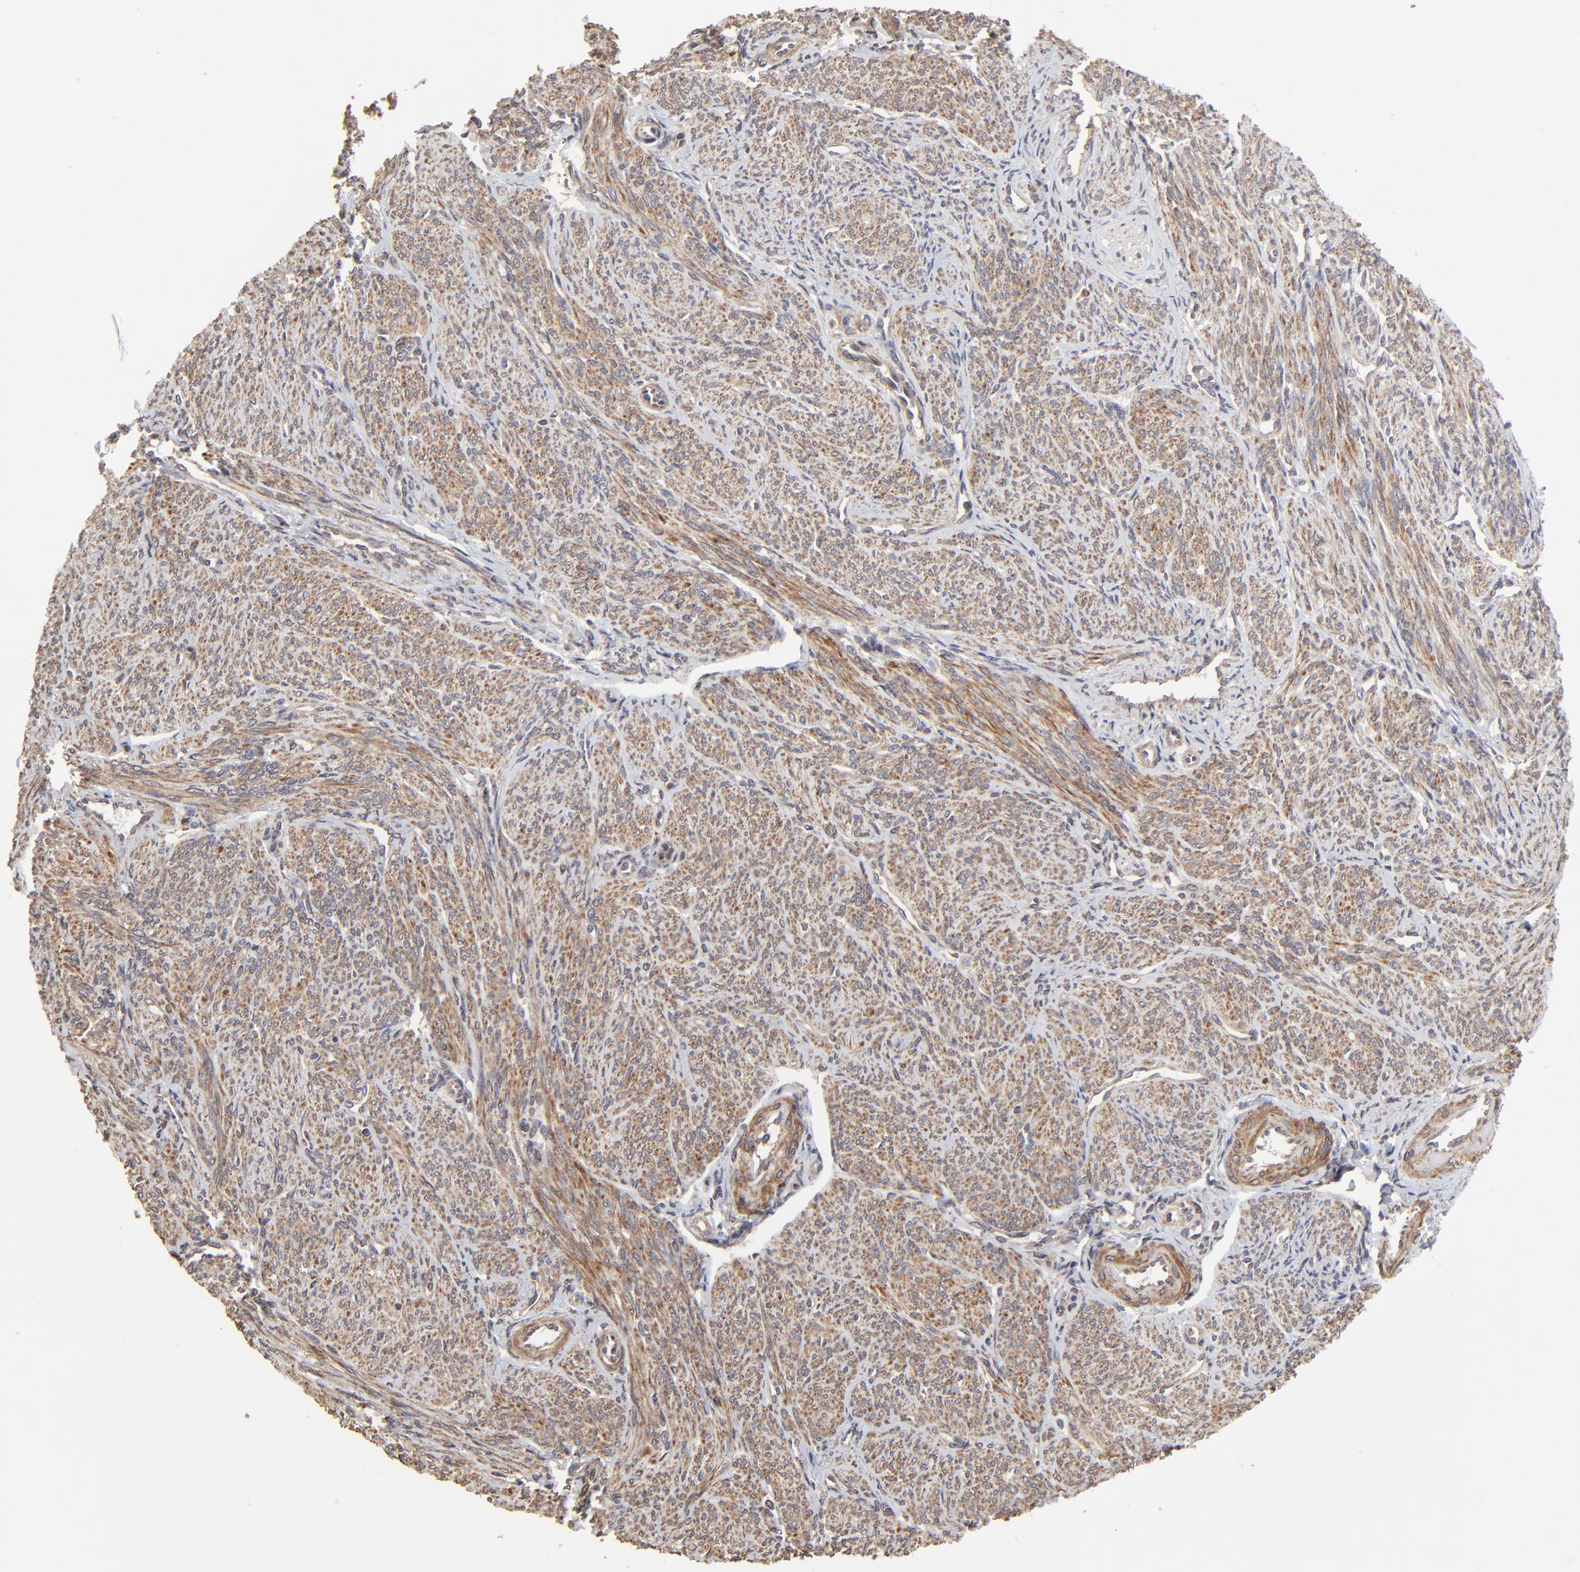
{"staining": {"intensity": "moderate", "quantity": ">75%", "location": "cytoplasmic/membranous"}, "tissue": "smooth muscle", "cell_type": "Smooth muscle cells", "image_type": "normal", "snomed": [{"axis": "morphology", "description": "Normal tissue, NOS"}, {"axis": "topography", "description": "Smooth muscle"}], "caption": "Human smooth muscle stained with a brown dye demonstrates moderate cytoplasmic/membranous positive staining in about >75% of smooth muscle cells.", "gene": "ELP2", "patient": {"sex": "female", "age": 65}}